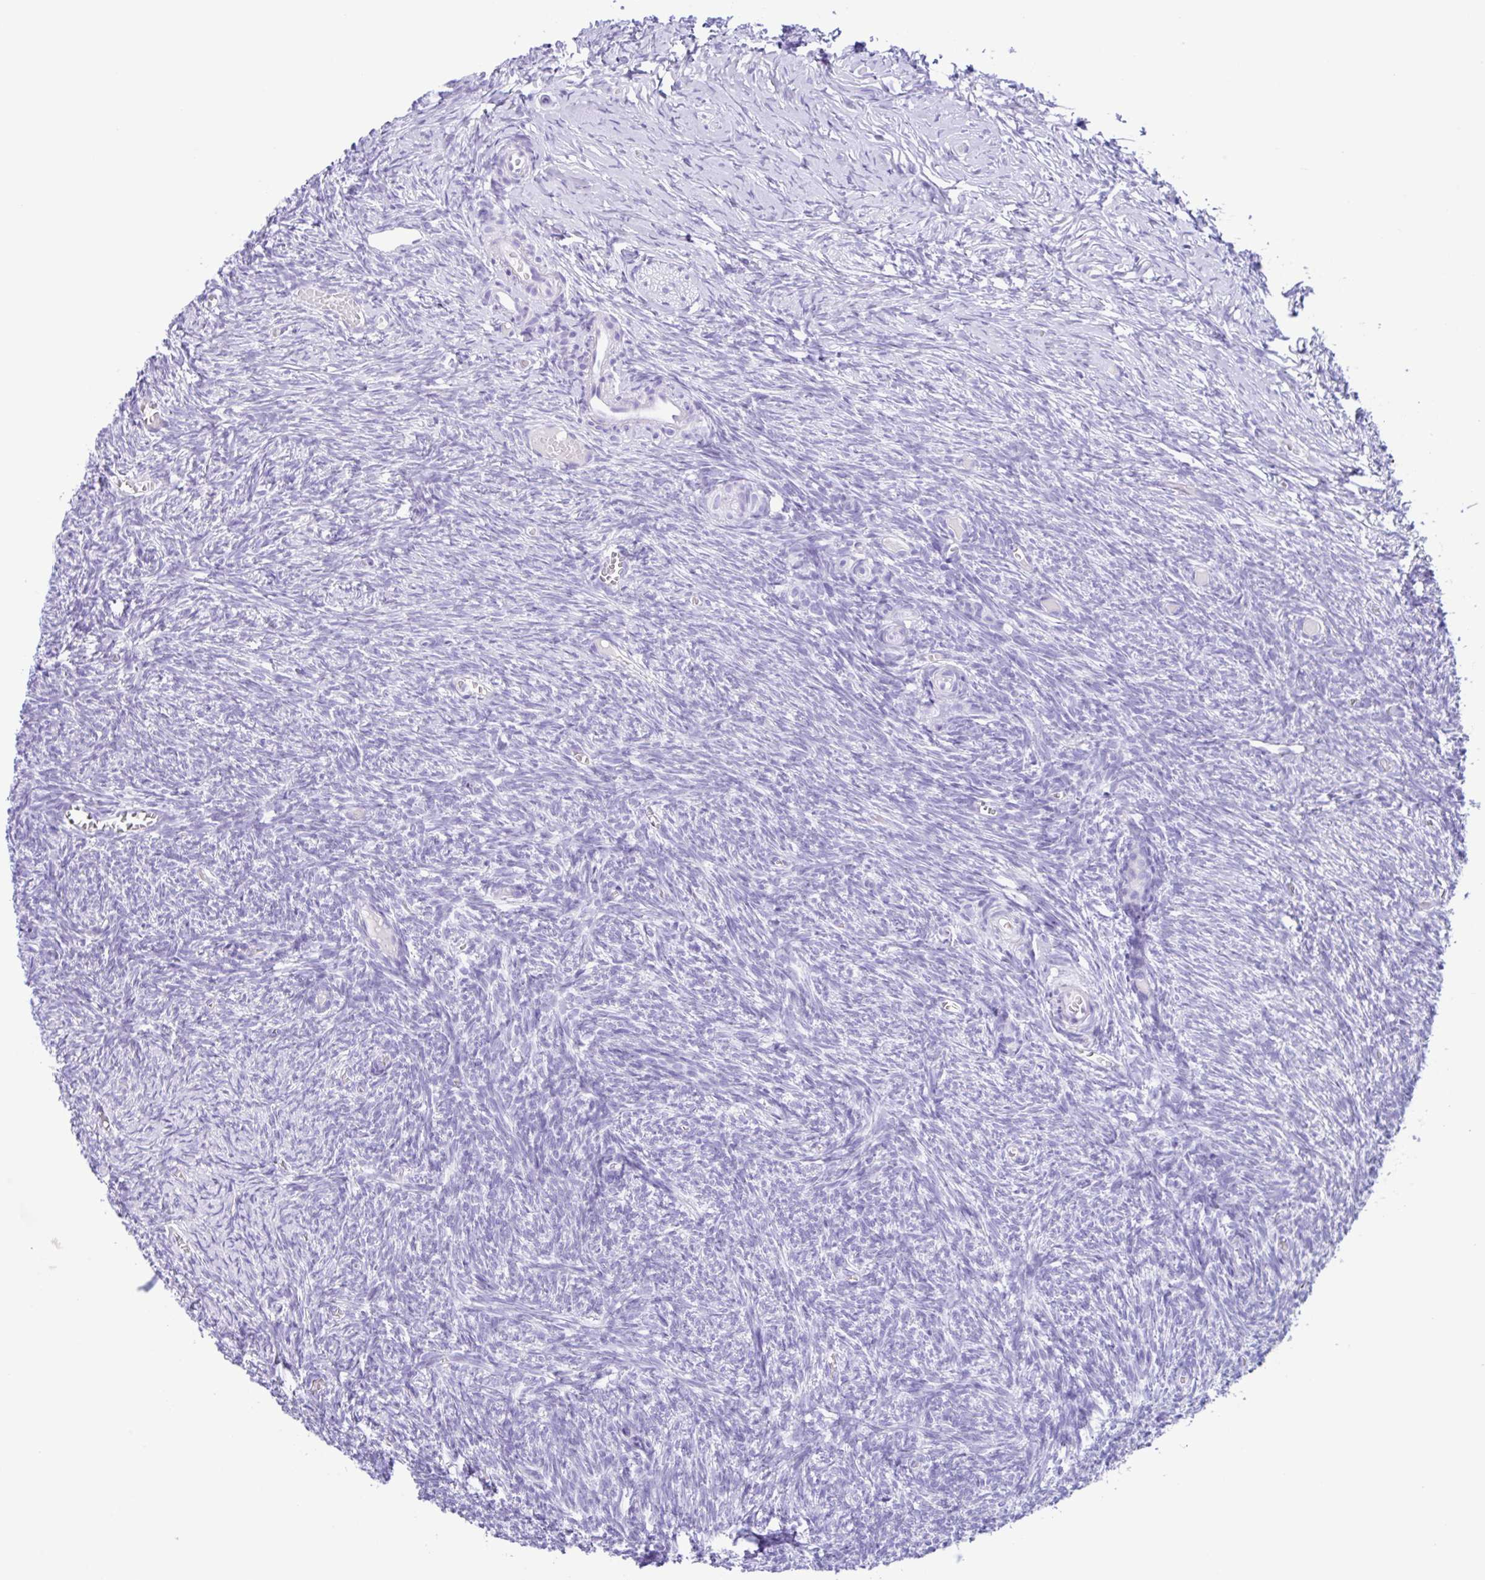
{"staining": {"intensity": "negative", "quantity": "none", "location": "none"}, "tissue": "ovary", "cell_type": "Ovarian stroma cells", "image_type": "normal", "snomed": [{"axis": "morphology", "description": "Normal tissue, NOS"}, {"axis": "topography", "description": "Ovary"}], "caption": "An IHC histopathology image of benign ovary is shown. There is no staining in ovarian stroma cells of ovary.", "gene": "CPA1", "patient": {"sex": "female", "age": 39}}